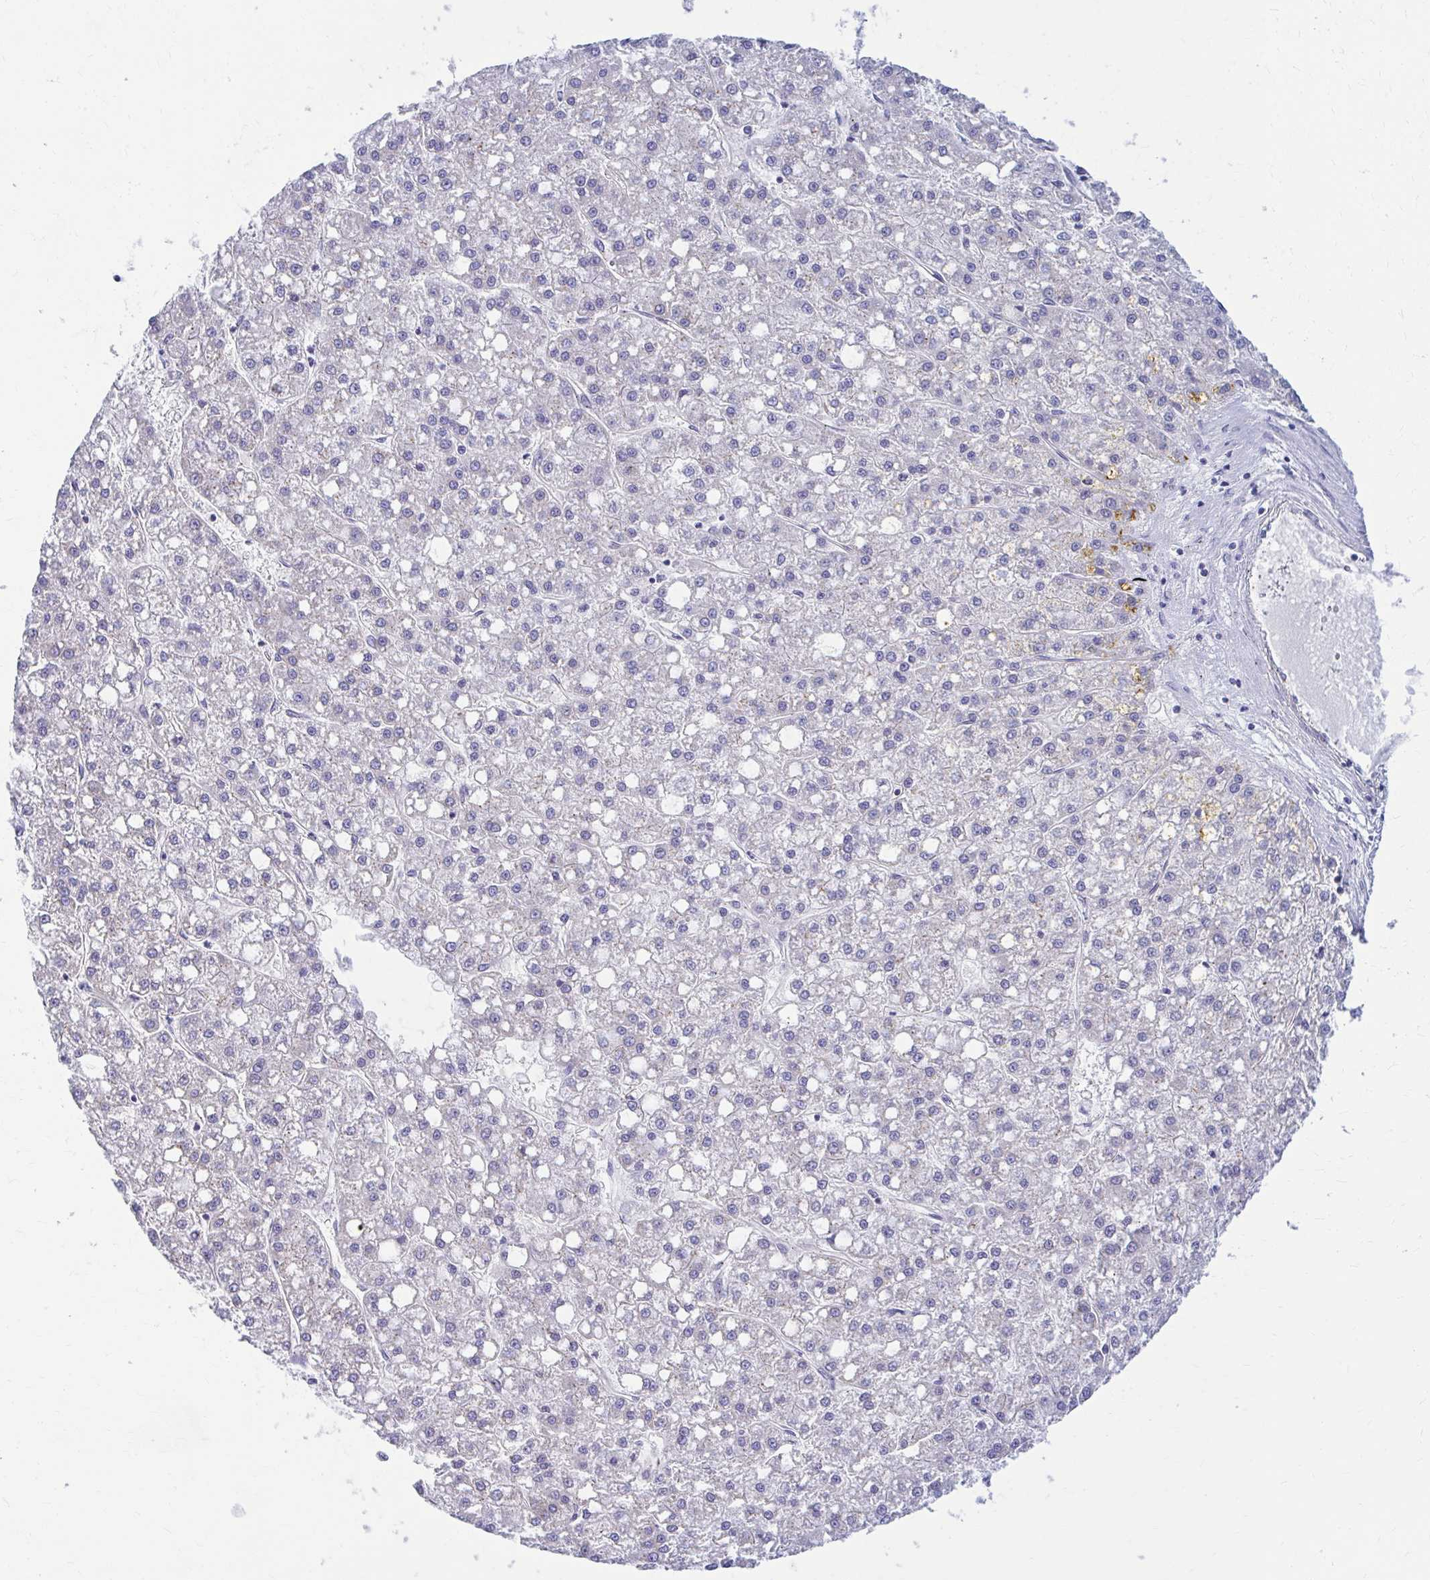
{"staining": {"intensity": "negative", "quantity": "none", "location": "none"}, "tissue": "liver cancer", "cell_type": "Tumor cells", "image_type": "cancer", "snomed": [{"axis": "morphology", "description": "Carcinoma, Hepatocellular, NOS"}, {"axis": "topography", "description": "Liver"}], "caption": "The photomicrograph reveals no staining of tumor cells in liver cancer.", "gene": "RADIL", "patient": {"sex": "male", "age": 67}}